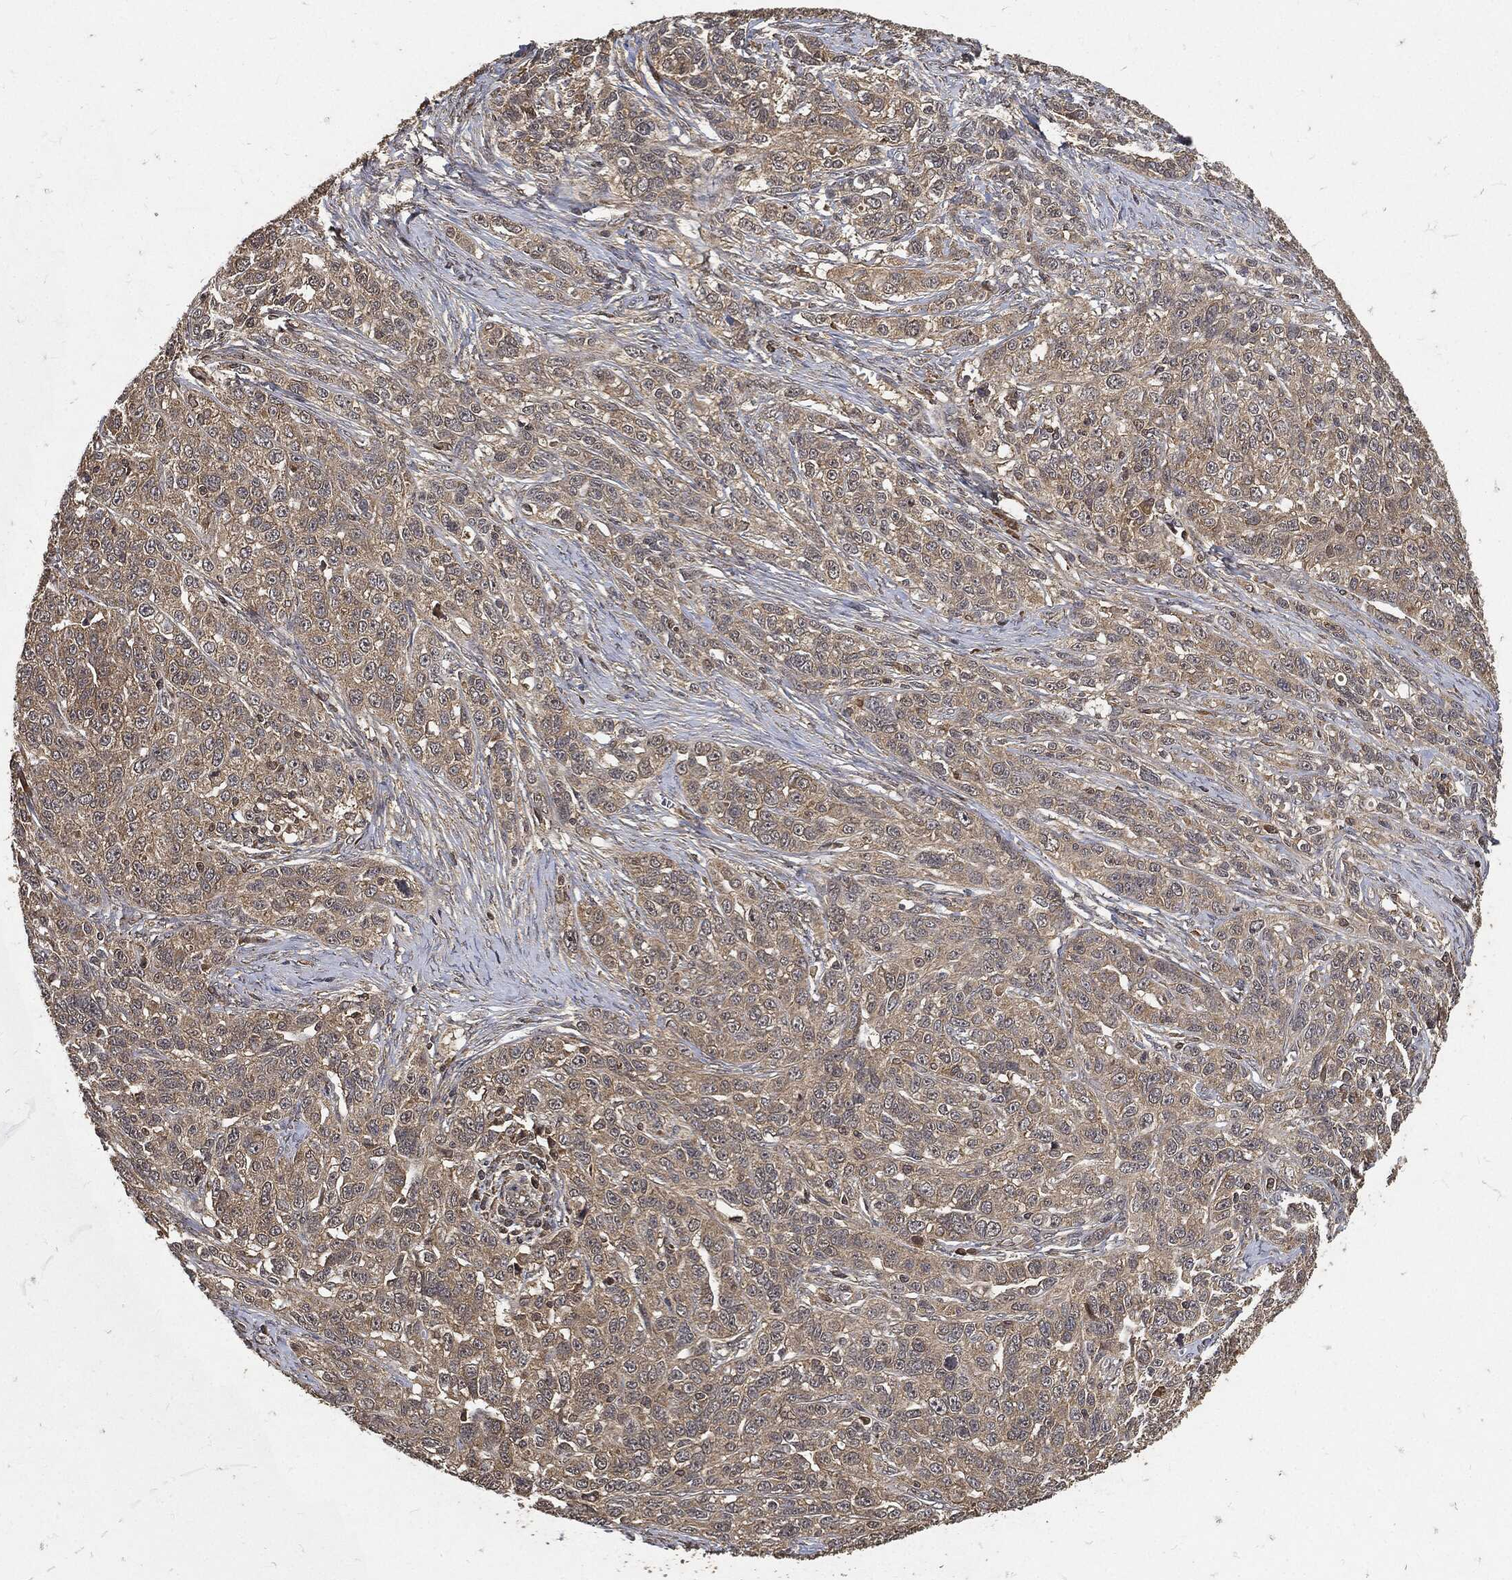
{"staining": {"intensity": "weak", "quantity": ">75%", "location": "cytoplasmic/membranous"}, "tissue": "ovarian cancer", "cell_type": "Tumor cells", "image_type": "cancer", "snomed": [{"axis": "morphology", "description": "Cystadenocarcinoma, serous, NOS"}, {"axis": "topography", "description": "Ovary"}], "caption": "Protein expression analysis of human ovarian cancer (serous cystadenocarcinoma) reveals weak cytoplasmic/membranous positivity in approximately >75% of tumor cells.", "gene": "ZNF226", "patient": {"sex": "female", "age": 71}}